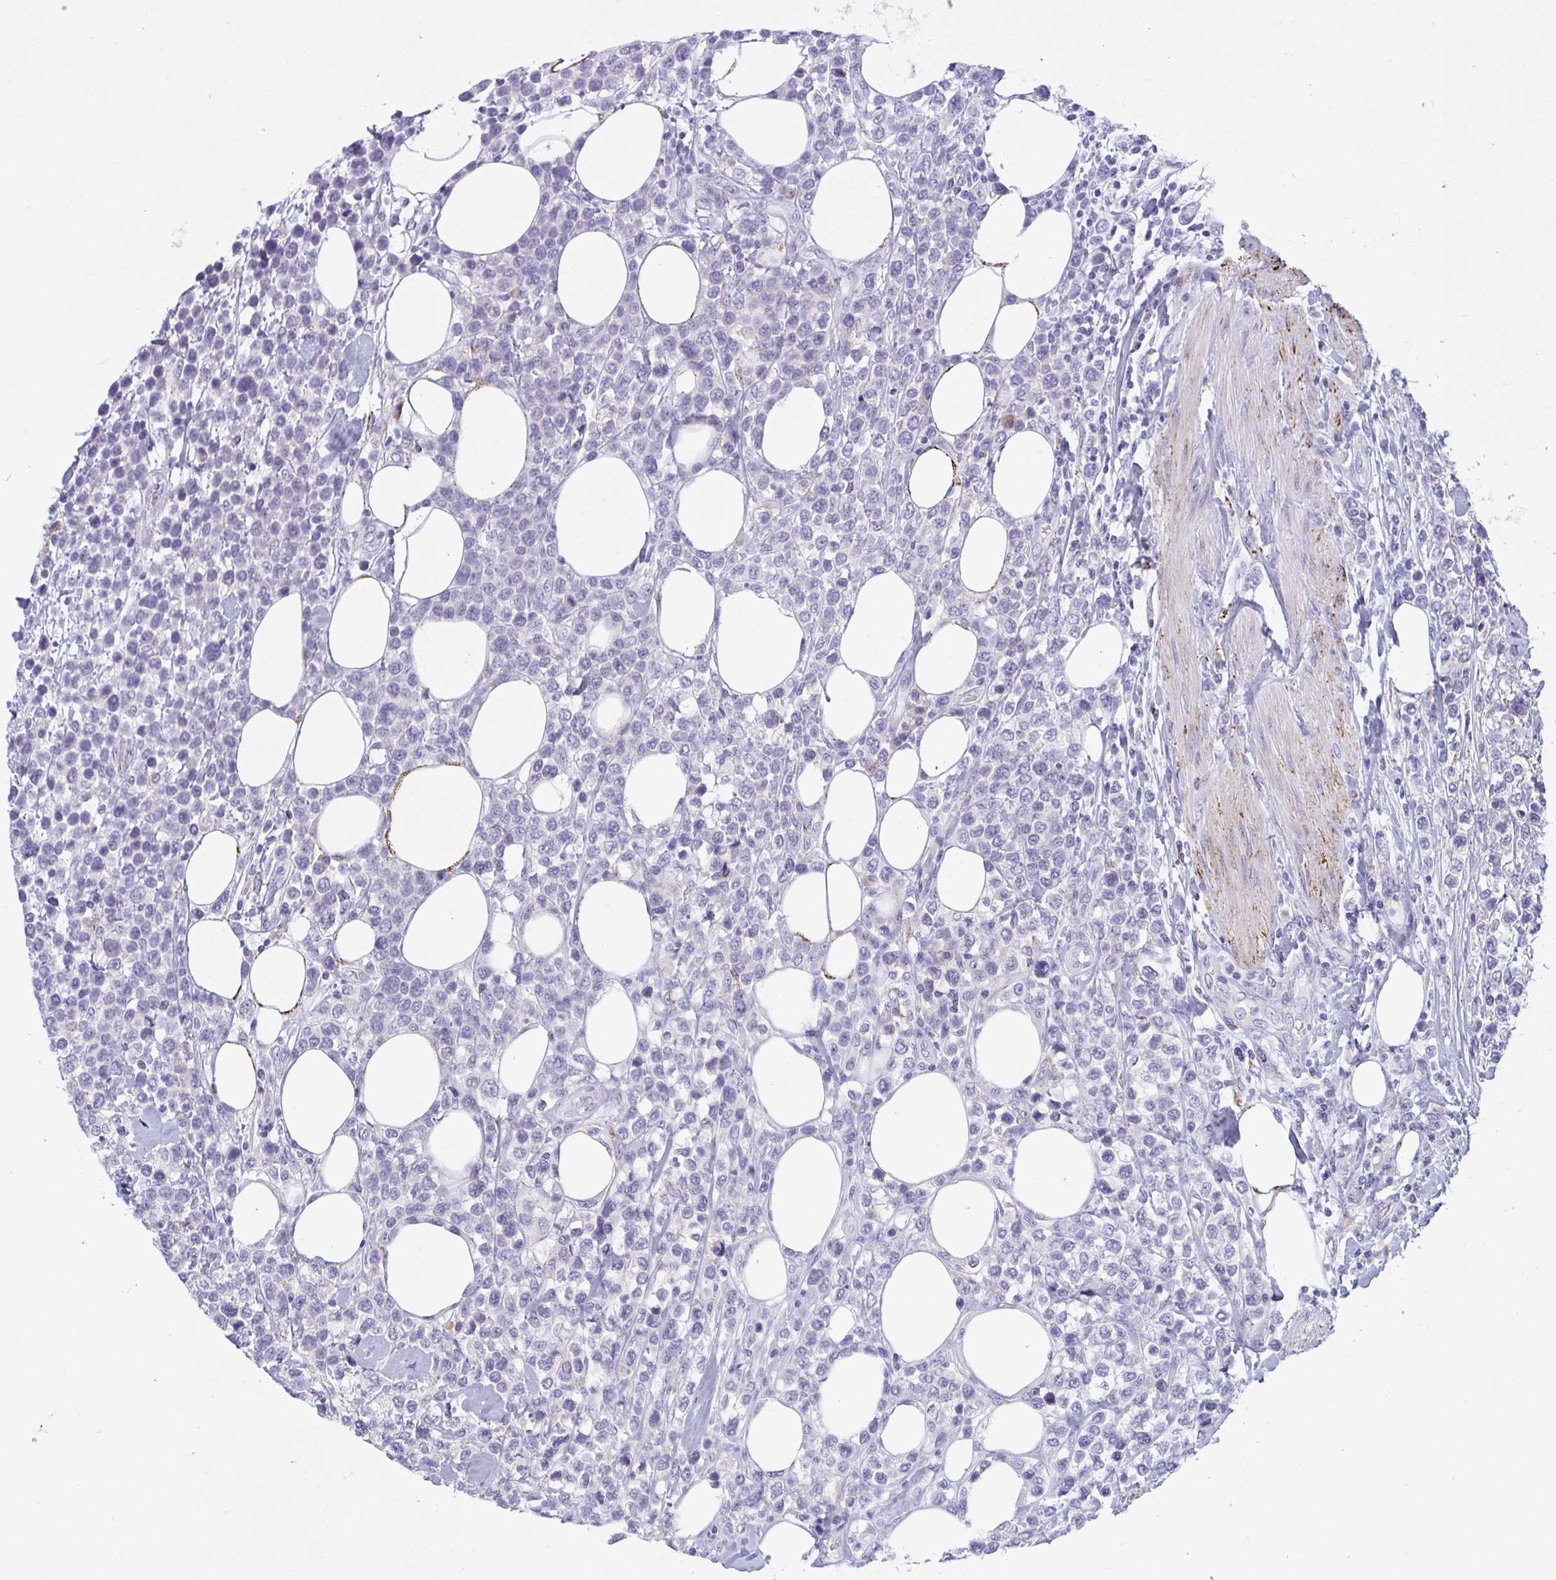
{"staining": {"intensity": "negative", "quantity": "none", "location": "none"}, "tissue": "lymphoma", "cell_type": "Tumor cells", "image_type": "cancer", "snomed": [{"axis": "morphology", "description": "Malignant lymphoma, non-Hodgkin's type, High grade"}, {"axis": "topography", "description": "Soft tissue"}], "caption": "The IHC histopathology image has no significant expression in tumor cells of lymphoma tissue.", "gene": "SEMA6B", "patient": {"sex": "female", "age": 56}}